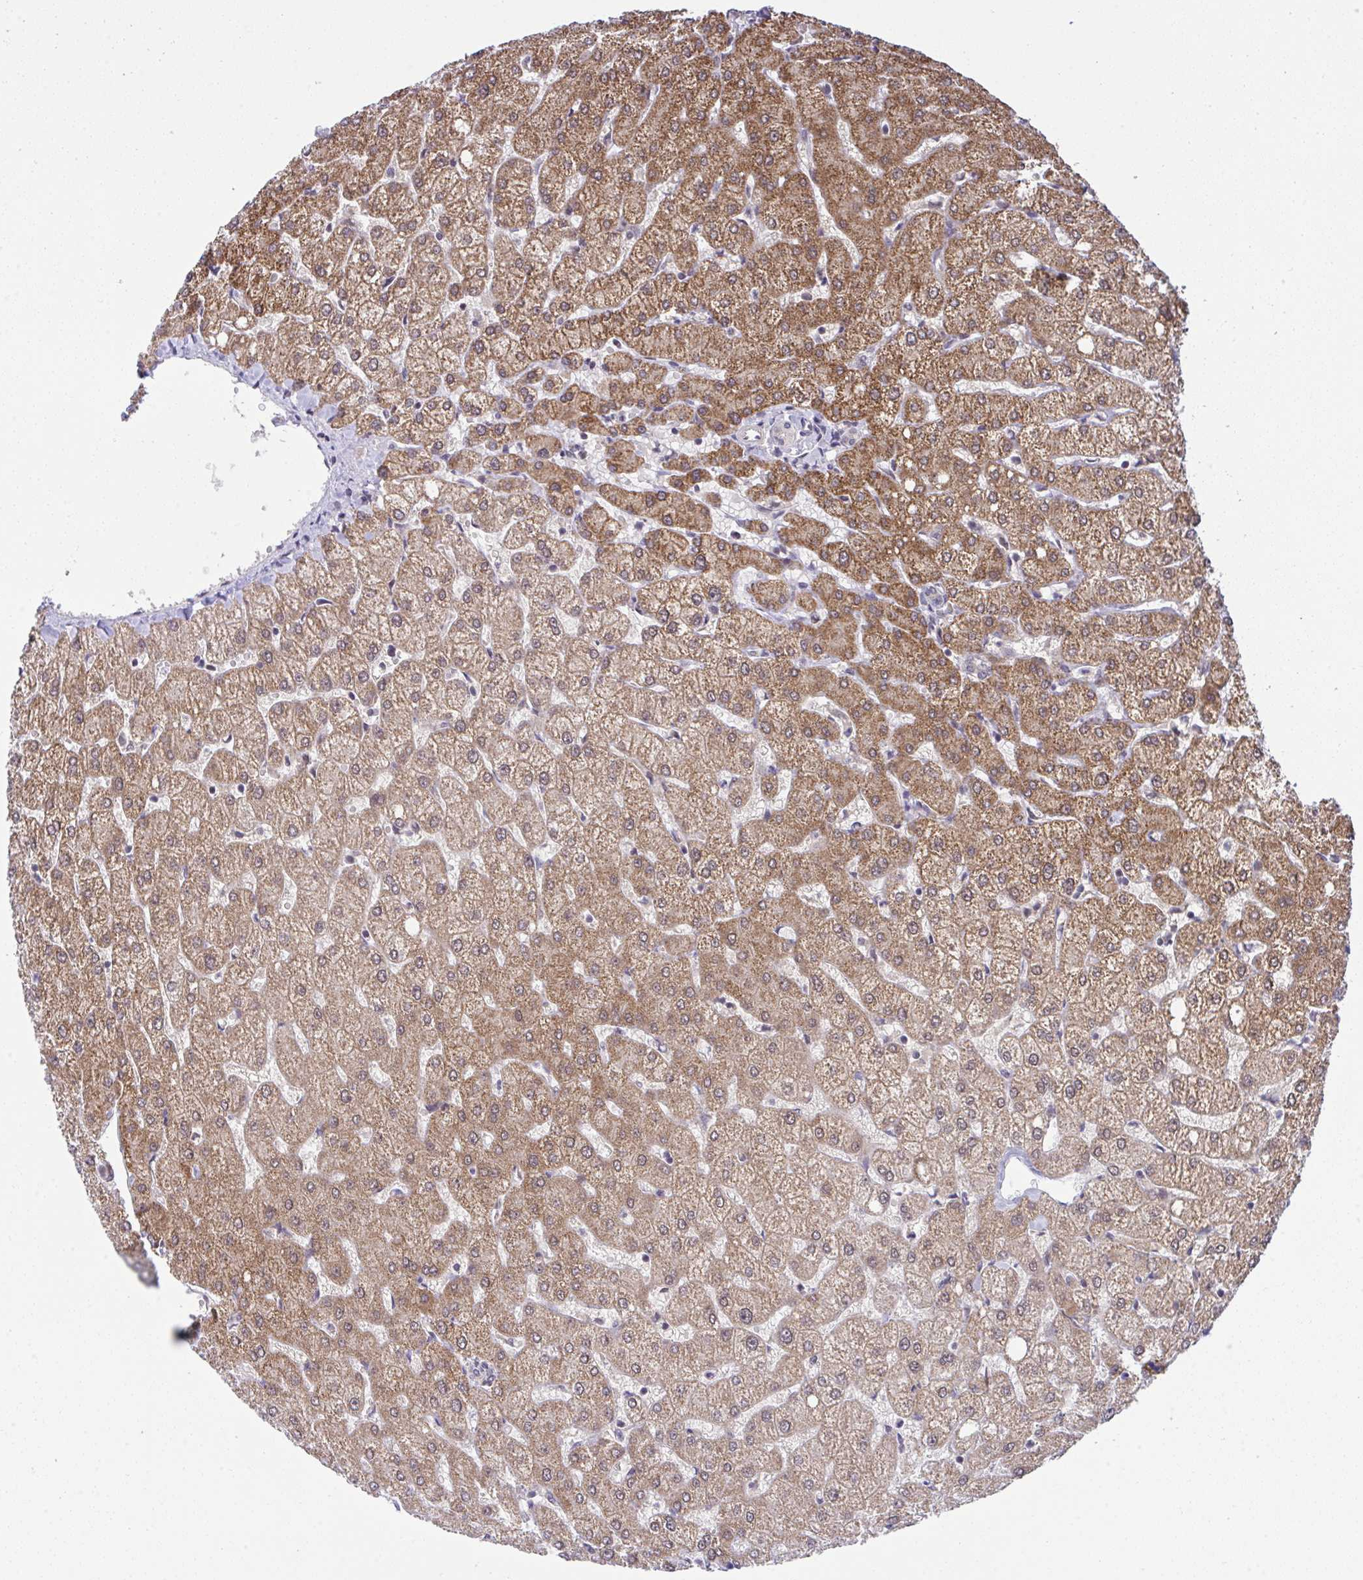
{"staining": {"intensity": "negative", "quantity": "none", "location": "none"}, "tissue": "liver", "cell_type": "Cholangiocytes", "image_type": "normal", "snomed": [{"axis": "morphology", "description": "Normal tissue, NOS"}, {"axis": "topography", "description": "Liver"}], "caption": "Protein analysis of unremarkable liver displays no significant staining in cholangiocytes. (DAB (3,3'-diaminobenzidine) immunohistochemistry (IHC) visualized using brightfield microscopy, high magnification).", "gene": "C9orf64", "patient": {"sex": "female", "age": 54}}